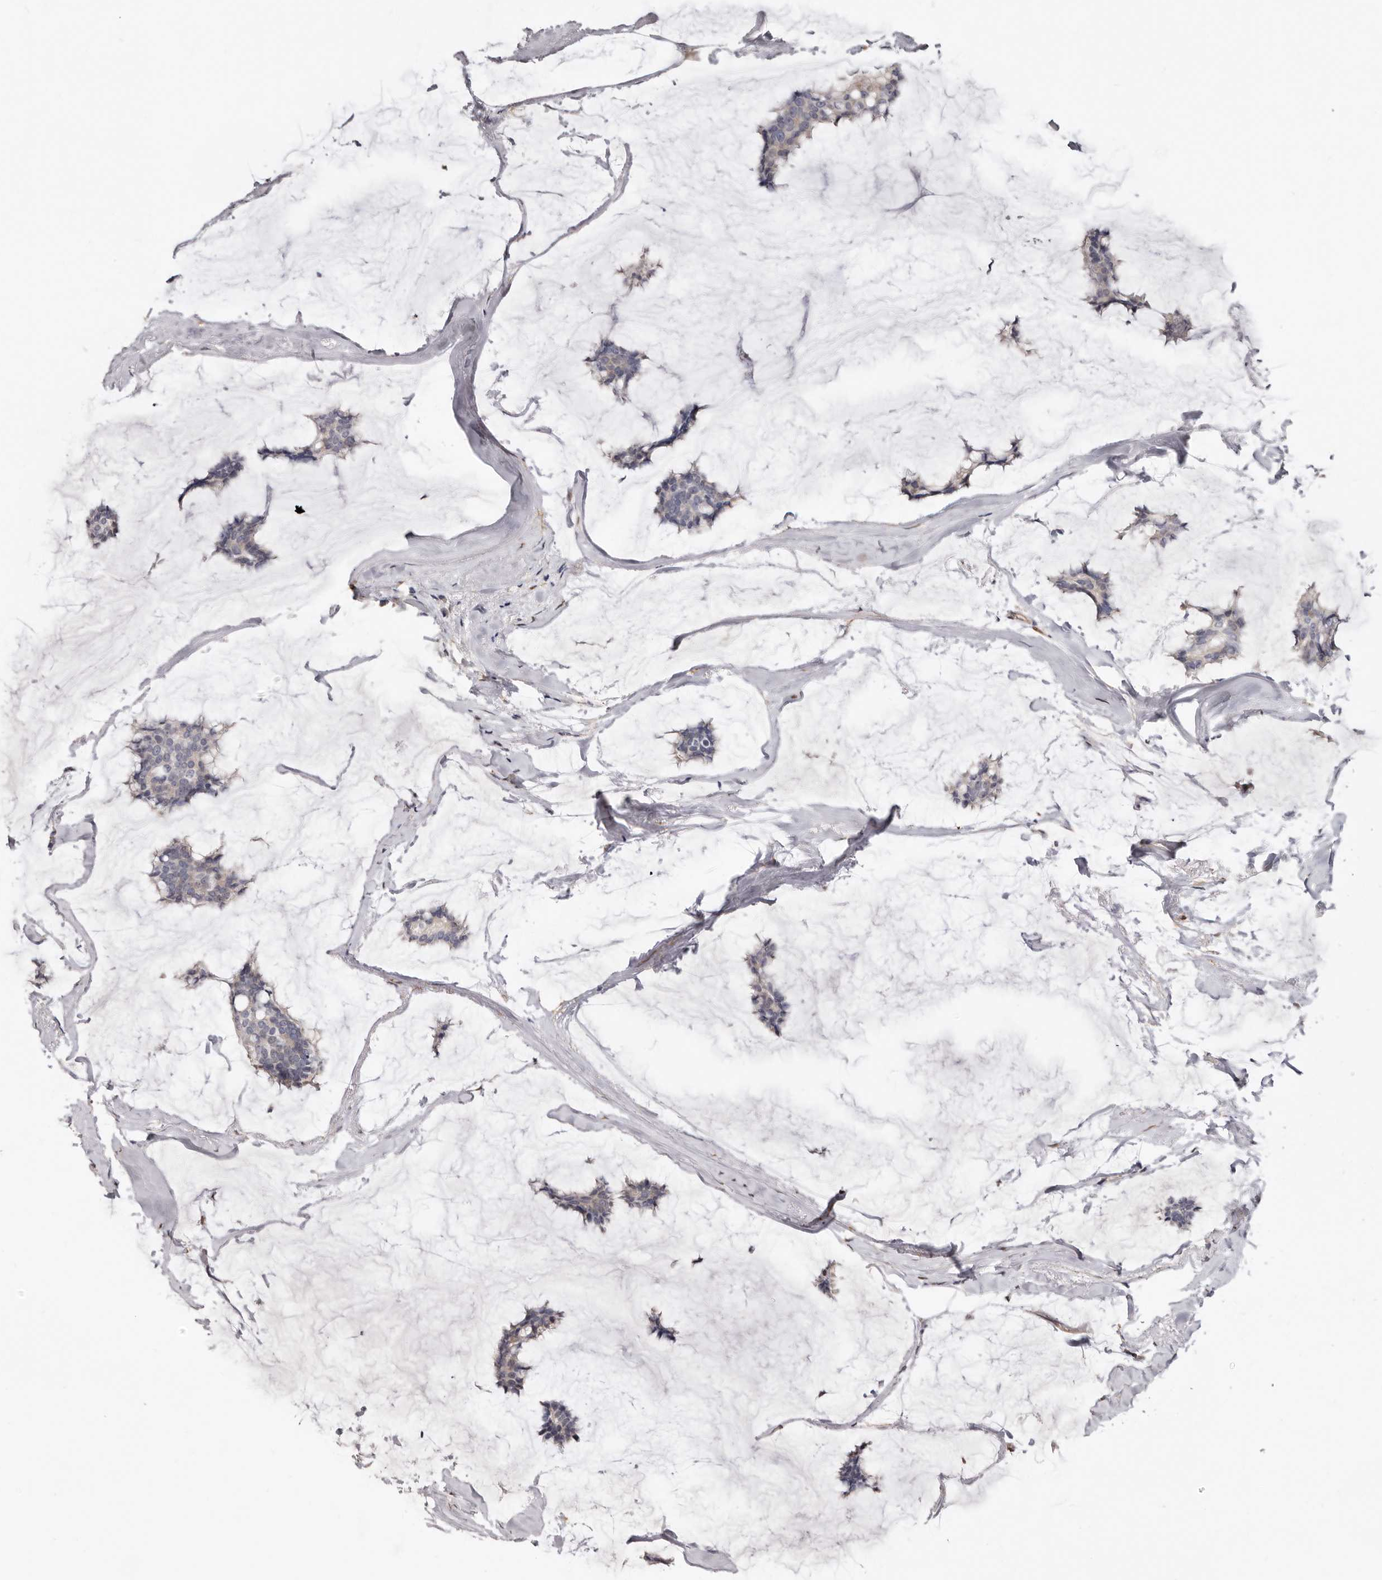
{"staining": {"intensity": "negative", "quantity": "none", "location": "none"}, "tissue": "breast cancer", "cell_type": "Tumor cells", "image_type": "cancer", "snomed": [{"axis": "morphology", "description": "Duct carcinoma"}, {"axis": "topography", "description": "Breast"}], "caption": "Tumor cells show no significant protein positivity in breast cancer (intraductal carcinoma).", "gene": "KHDRBS2", "patient": {"sex": "female", "age": 93}}